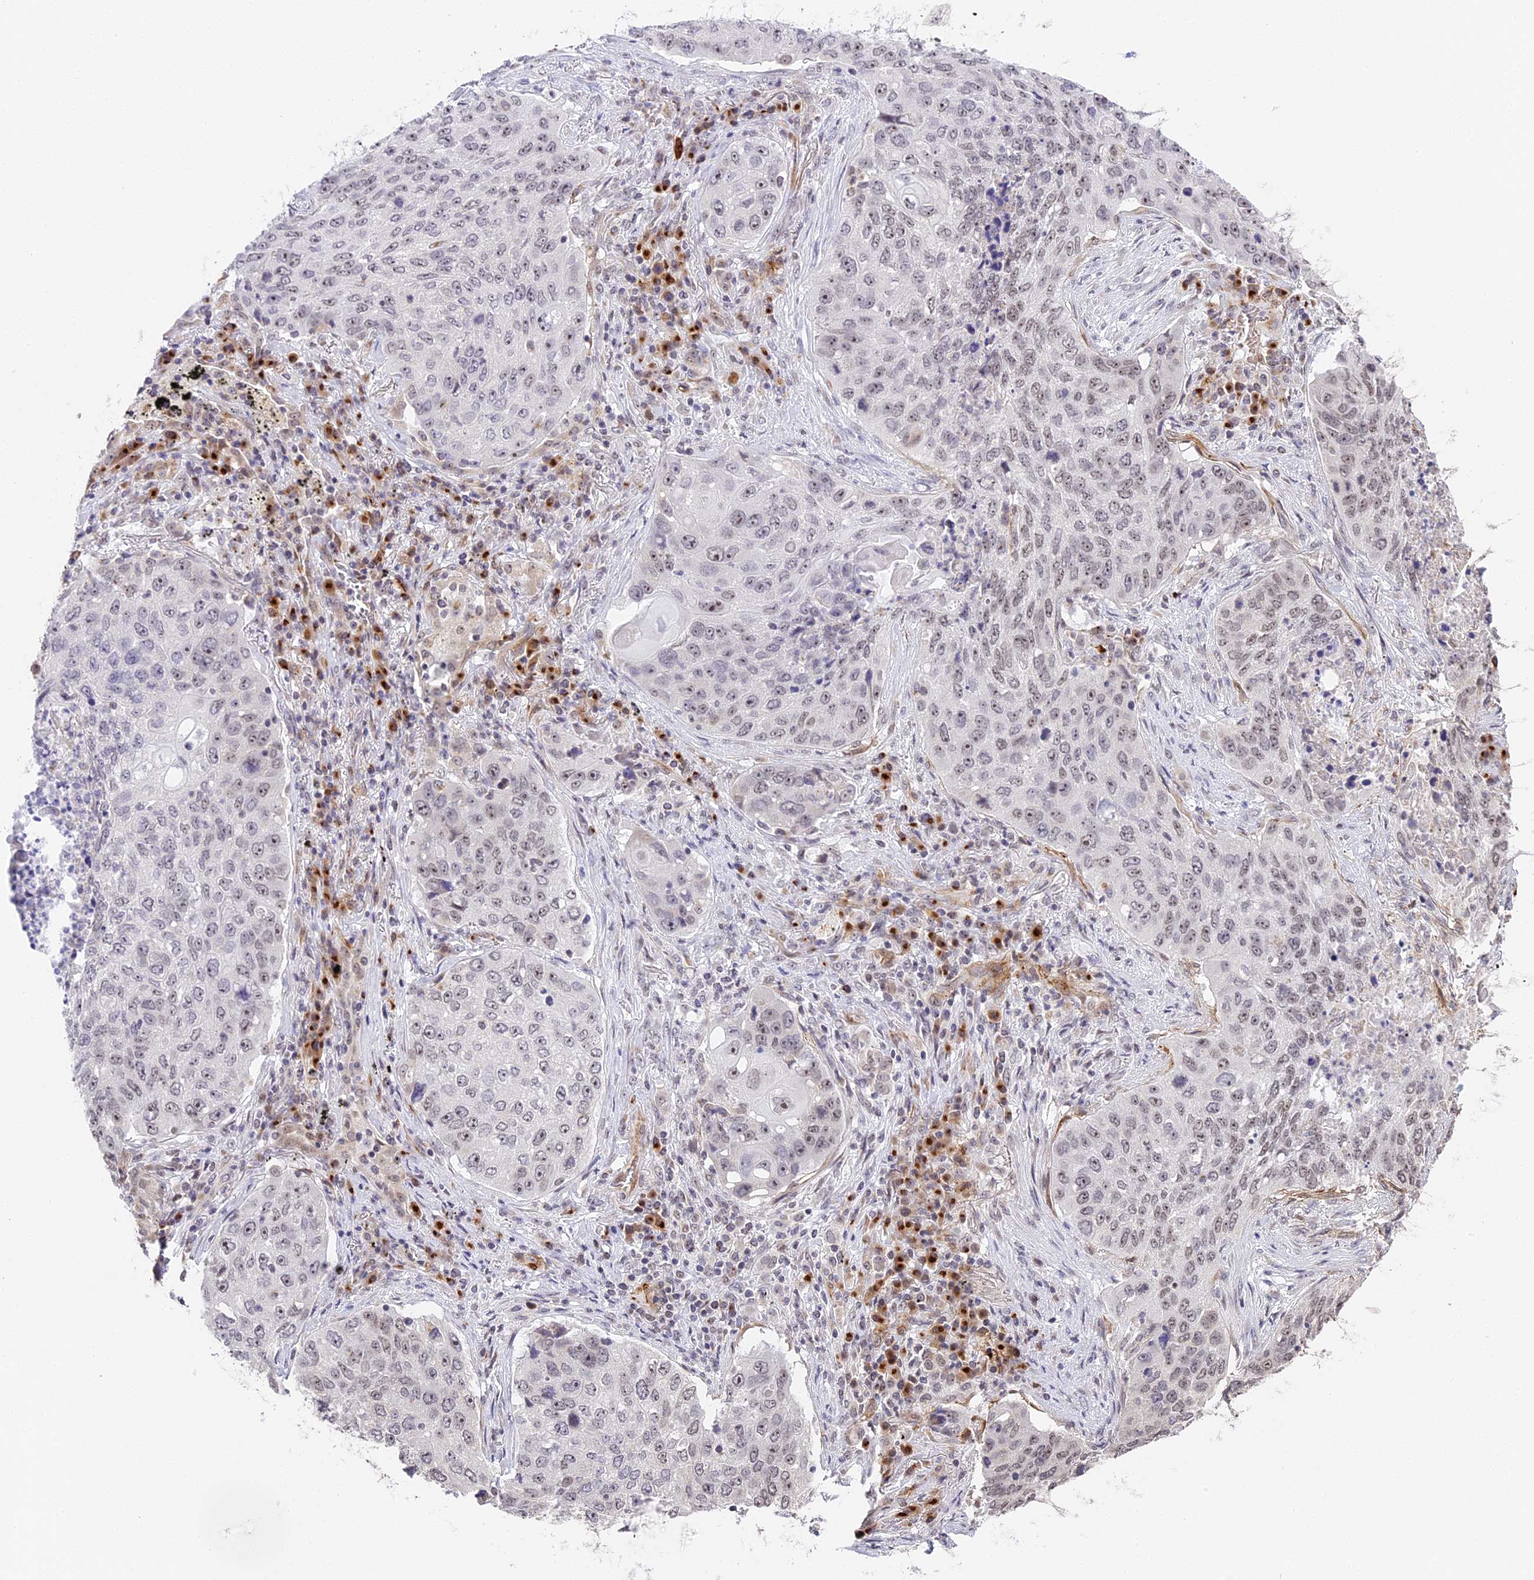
{"staining": {"intensity": "weak", "quantity": "25%-75%", "location": "nuclear"}, "tissue": "lung cancer", "cell_type": "Tumor cells", "image_type": "cancer", "snomed": [{"axis": "morphology", "description": "Squamous cell carcinoma, NOS"}, {"axis": "topography", "description": "Lung"}], "caption": "Lung squamous cell carcinoma was stained to show a protein in brown. There is low levels of weak nuclear staining in about 25%-75% of tumor cells.", "gene": "HEATR5B", "patient": {"sex": "female", "age": 63}}